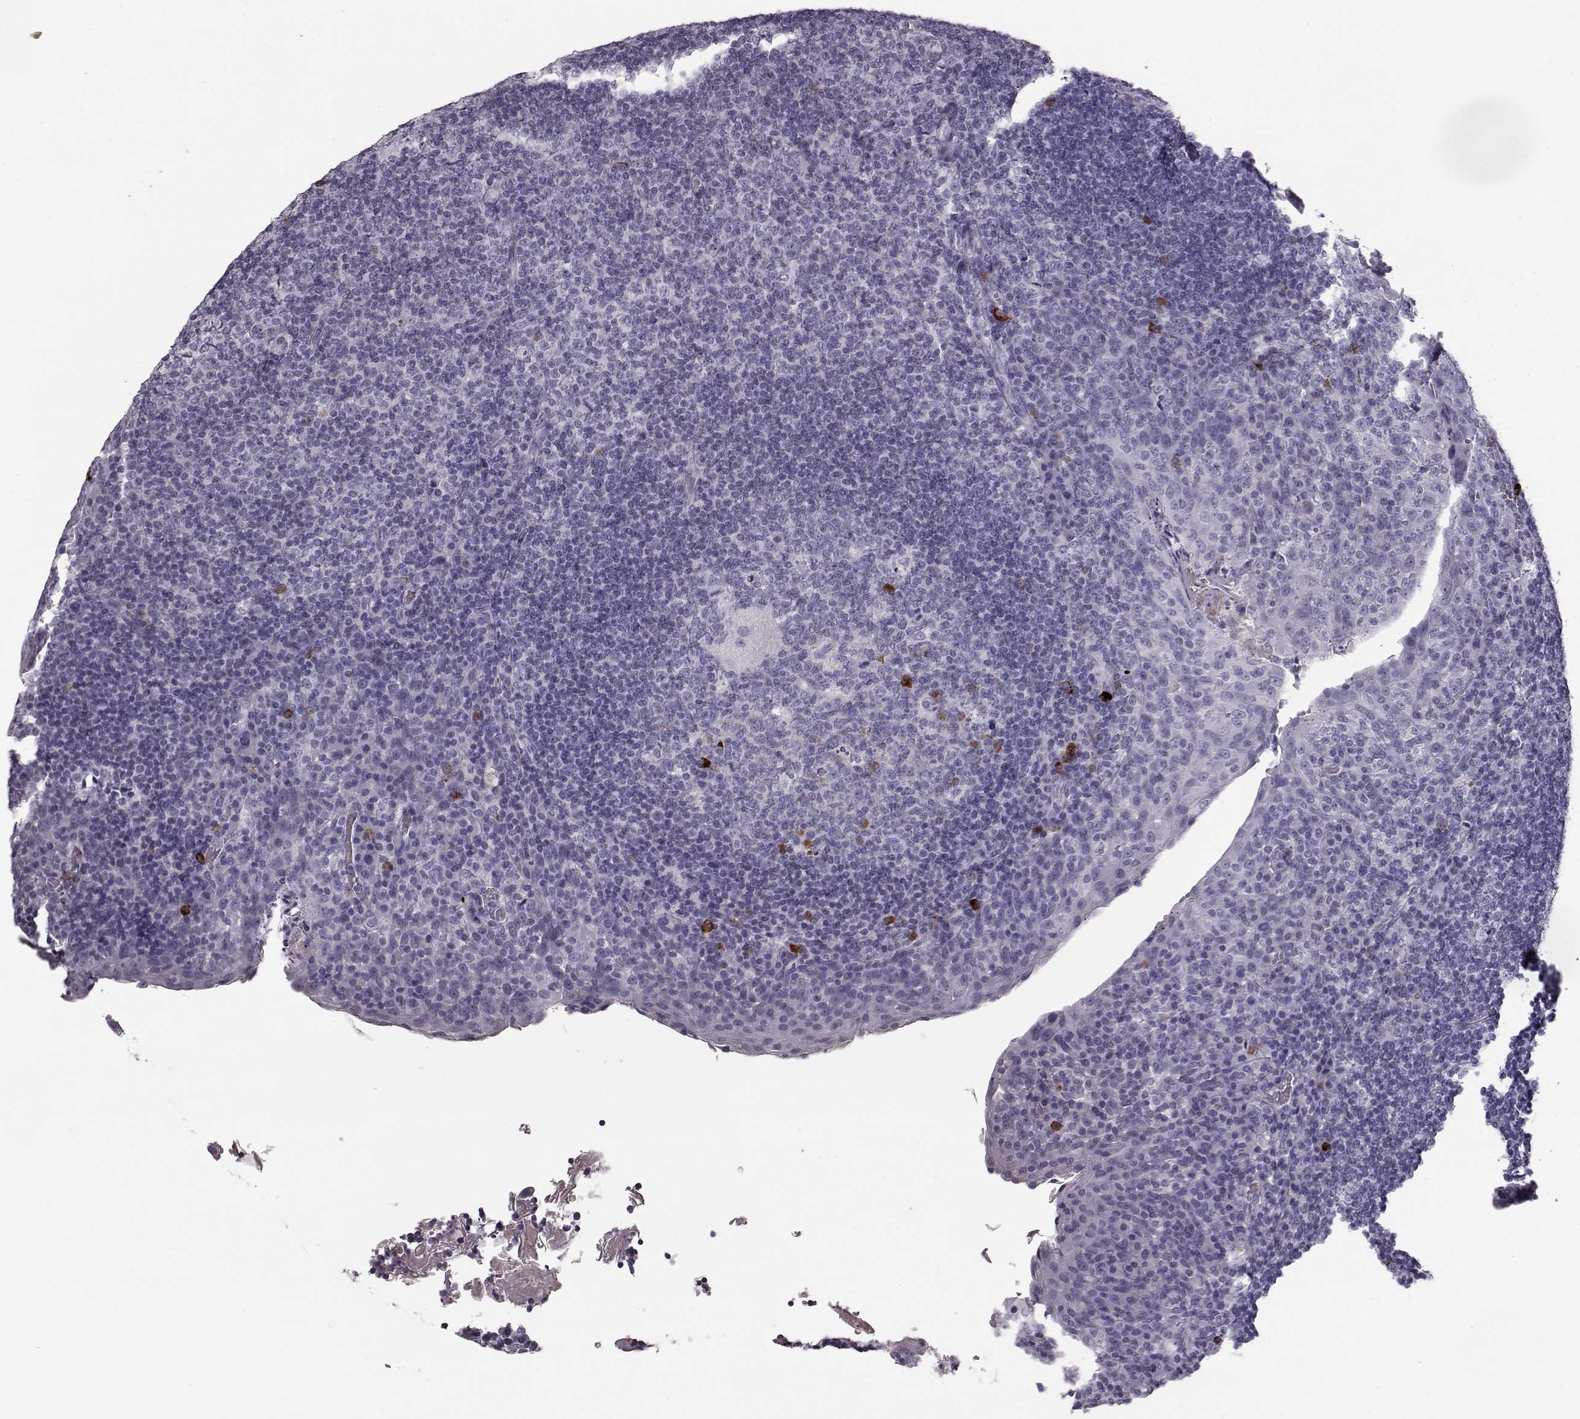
{"staining": {"intensity": "strong", "quantity": "<25%", "location": "cytoplasmic/membranous"}, "tissue": "tonsil", "cell_type": "Germinal center cells", "image_type": "normal", "snomed": [{"axis": "morphology", "description": "Normal tissue, NOS"}, {"axis": "topography", "description": "Tonsil"}], "caption": "This micrograph exhibits benign tonsil stained with immunohistochemistry to label a protein in brown. The cytoplasmic/membranous of germinal center cells show strong positivity for the protein. Nuclei are counter-stained blue.", "gene": "CCL19", "patient": {"sex": "male", "age": 17}}